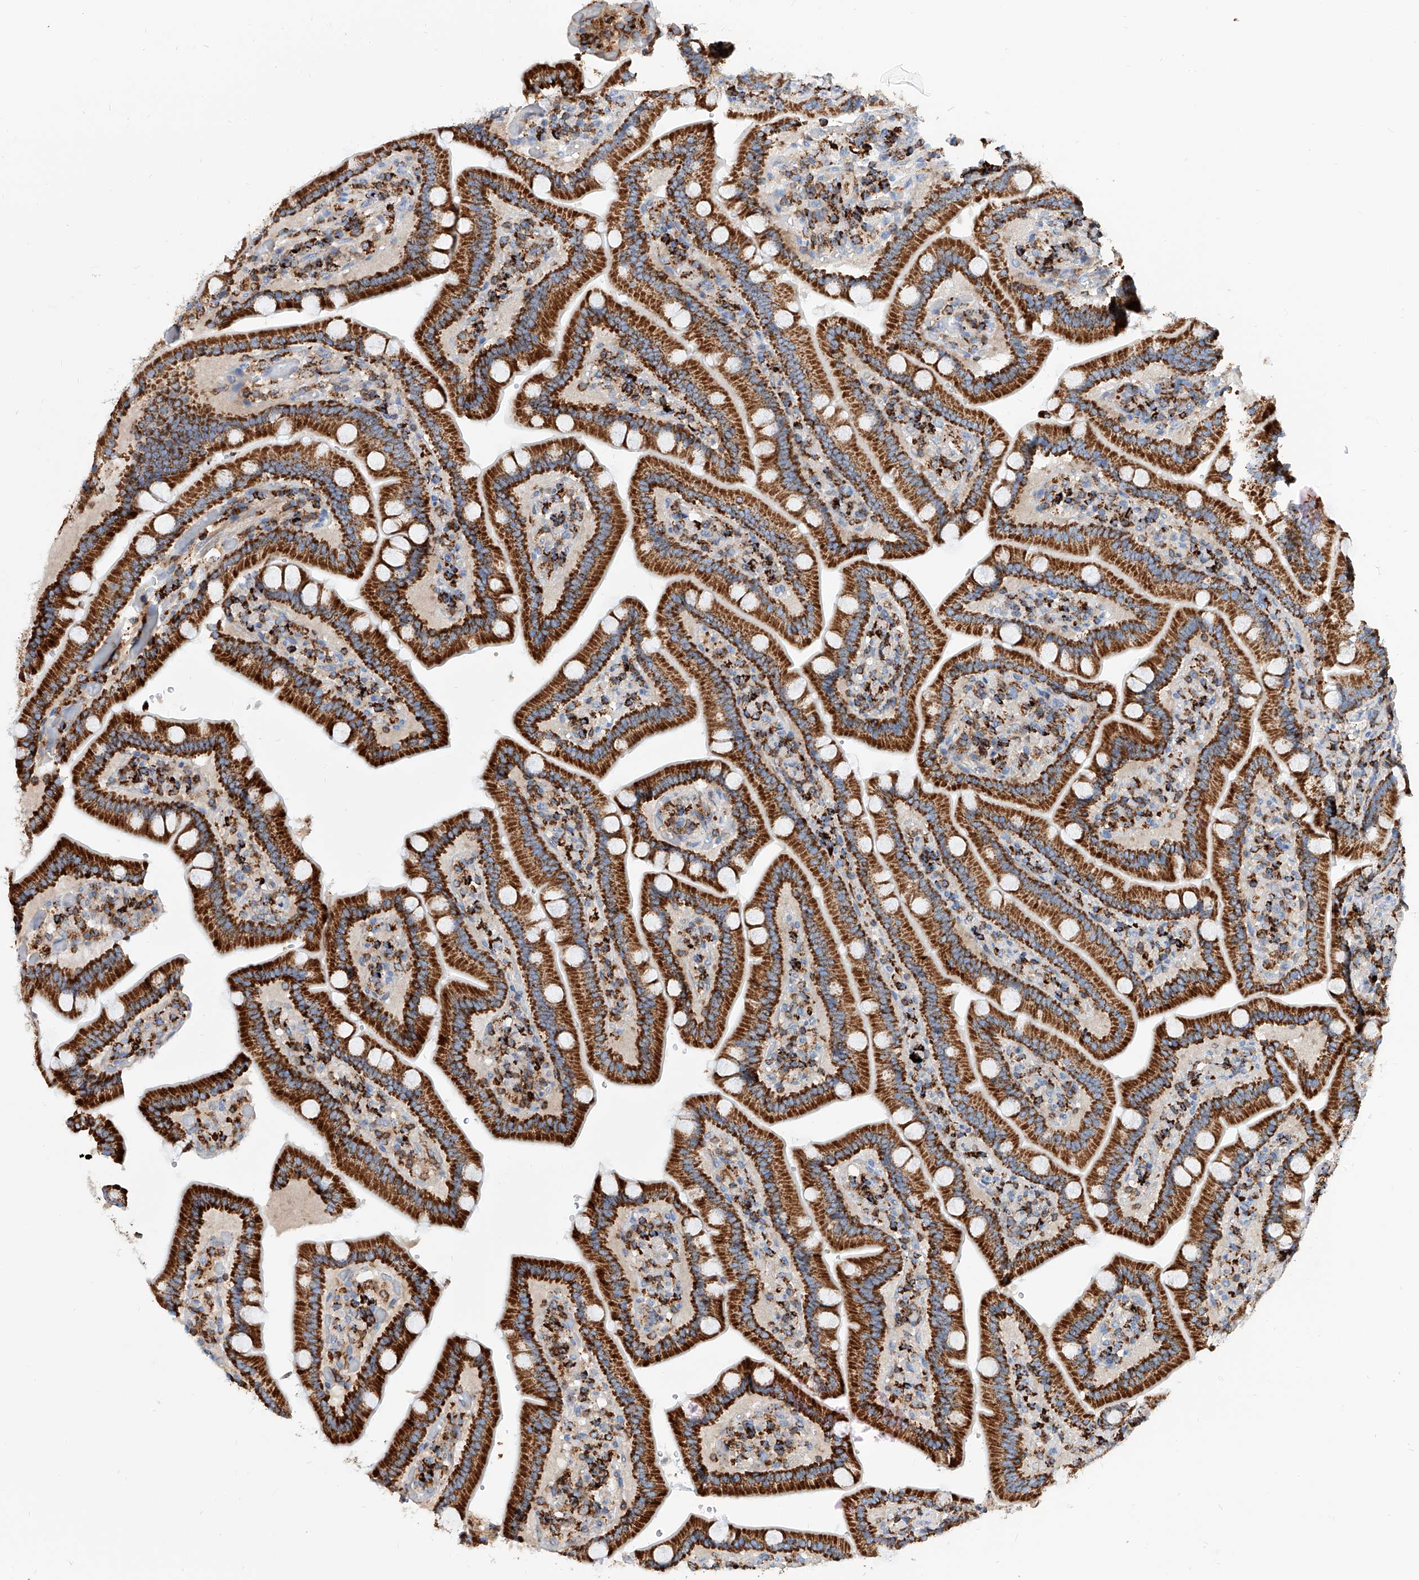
{"staining": {"intensity": "strong", "quantity": ">75%", "location": "cytoplasmic/membranous"}, "tissue": "duodenum", "cell_type": "Glandular cells", "image_type": "normal", "snomed": [{"axis": "morphology", "description": "Normal tissue, NOS"}, {"axis": "topography", "description": "Duodenum"}], "caption": "Protein analysis of normal duodenum exhibits strong cytoplasmic/membranous positivity in approximately >75% of glandular cells. (Brightfield microscopy of DAB IHC at high magnification).", "gene": "CPNE5", "patient": {"sex": "female", "age": 62}}